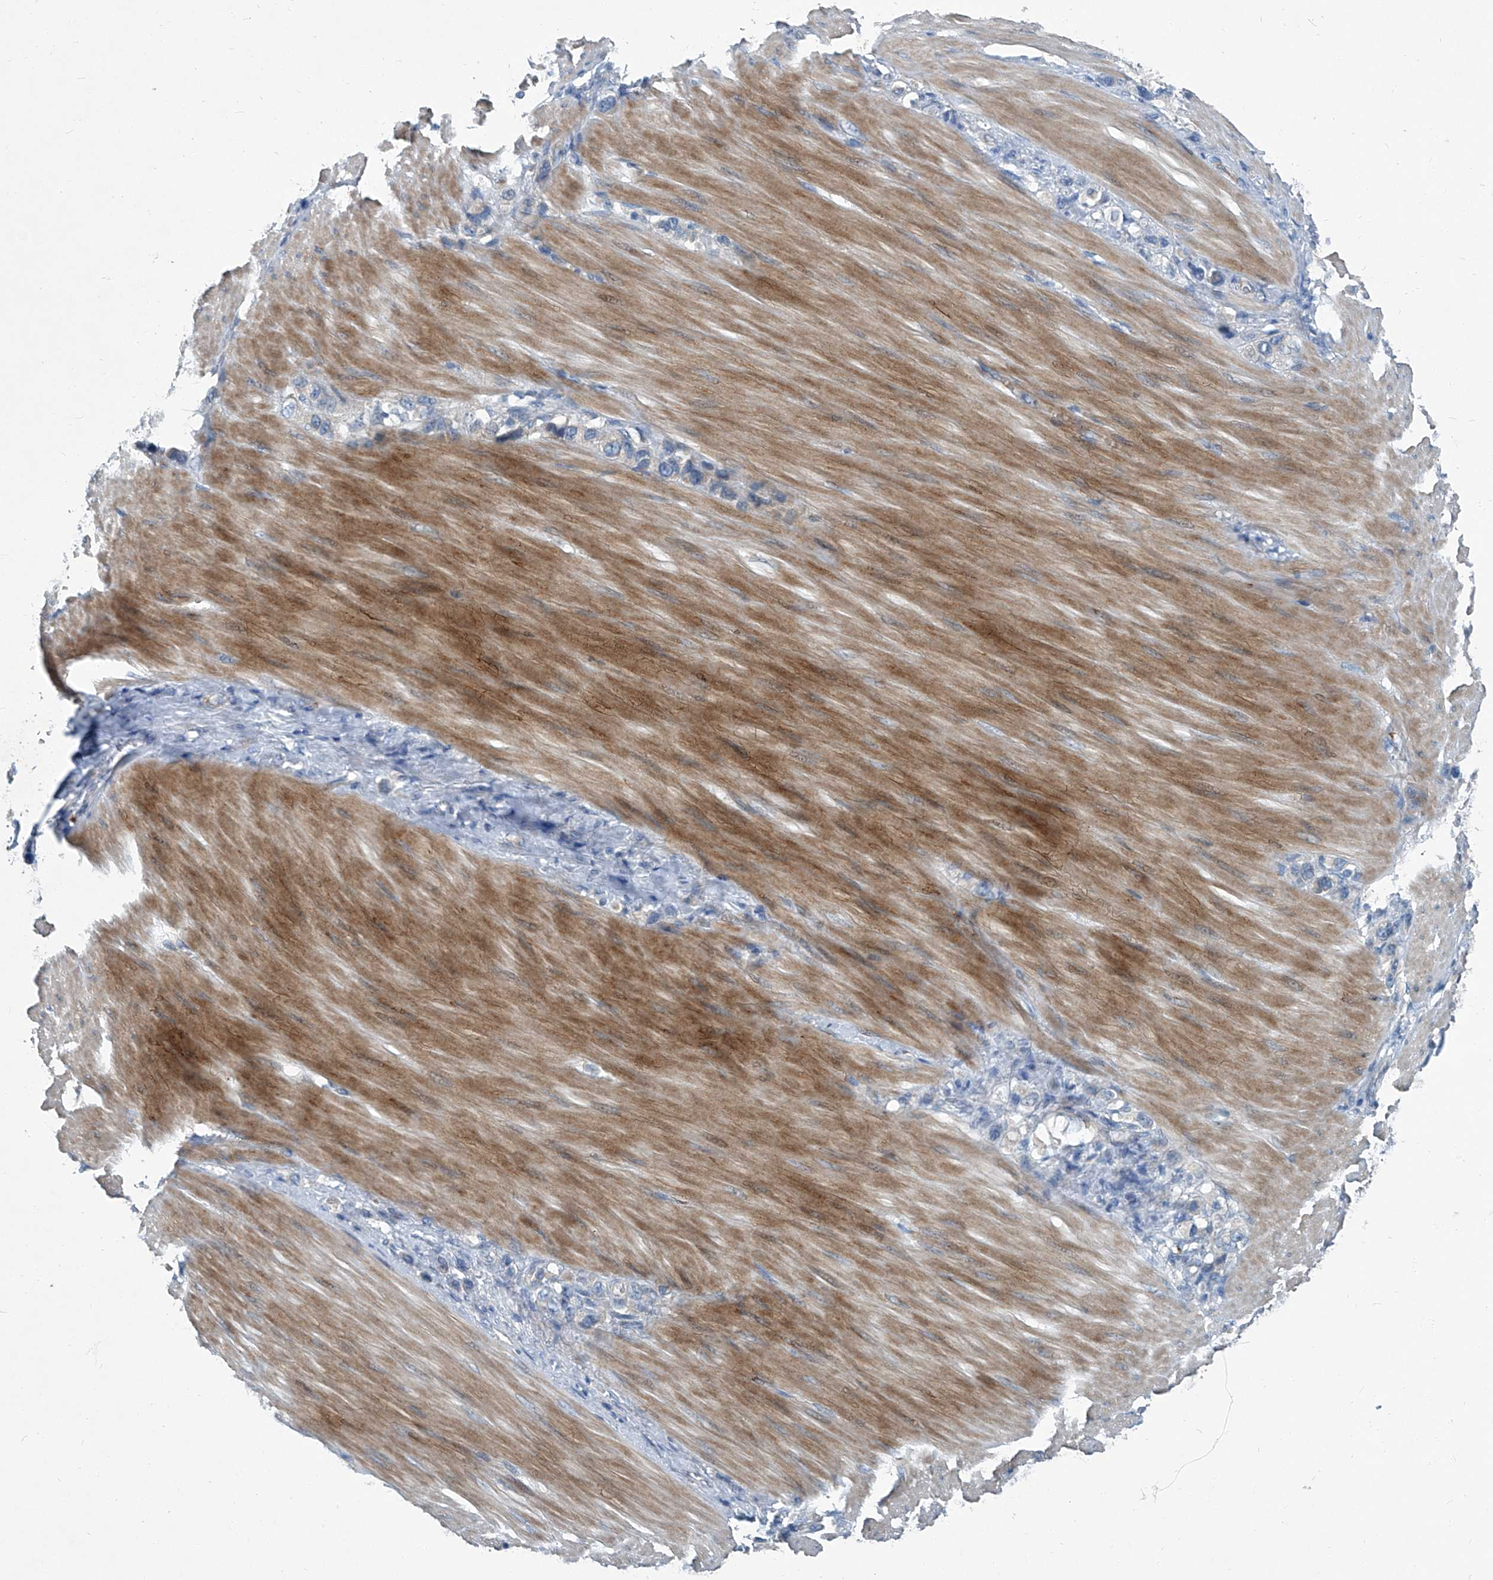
{"staining": {"intensity": "negative", "quantity": "none", "location": "none"}, "tissue": "stomach cancer", "cell_type": "Tumor cells", "image_type": "cancer", "snomed": [{"axis": "morphology", "description": "Adenocarcinoma, NOS"}, {"axis": "topography", "description": "Stomach"}], "caption": "The histopathology image shows no significant expression in tumor cells of stomach cancer.", "gene": "SLC26A11", "patient": {"sex": "female", "age": 65}}